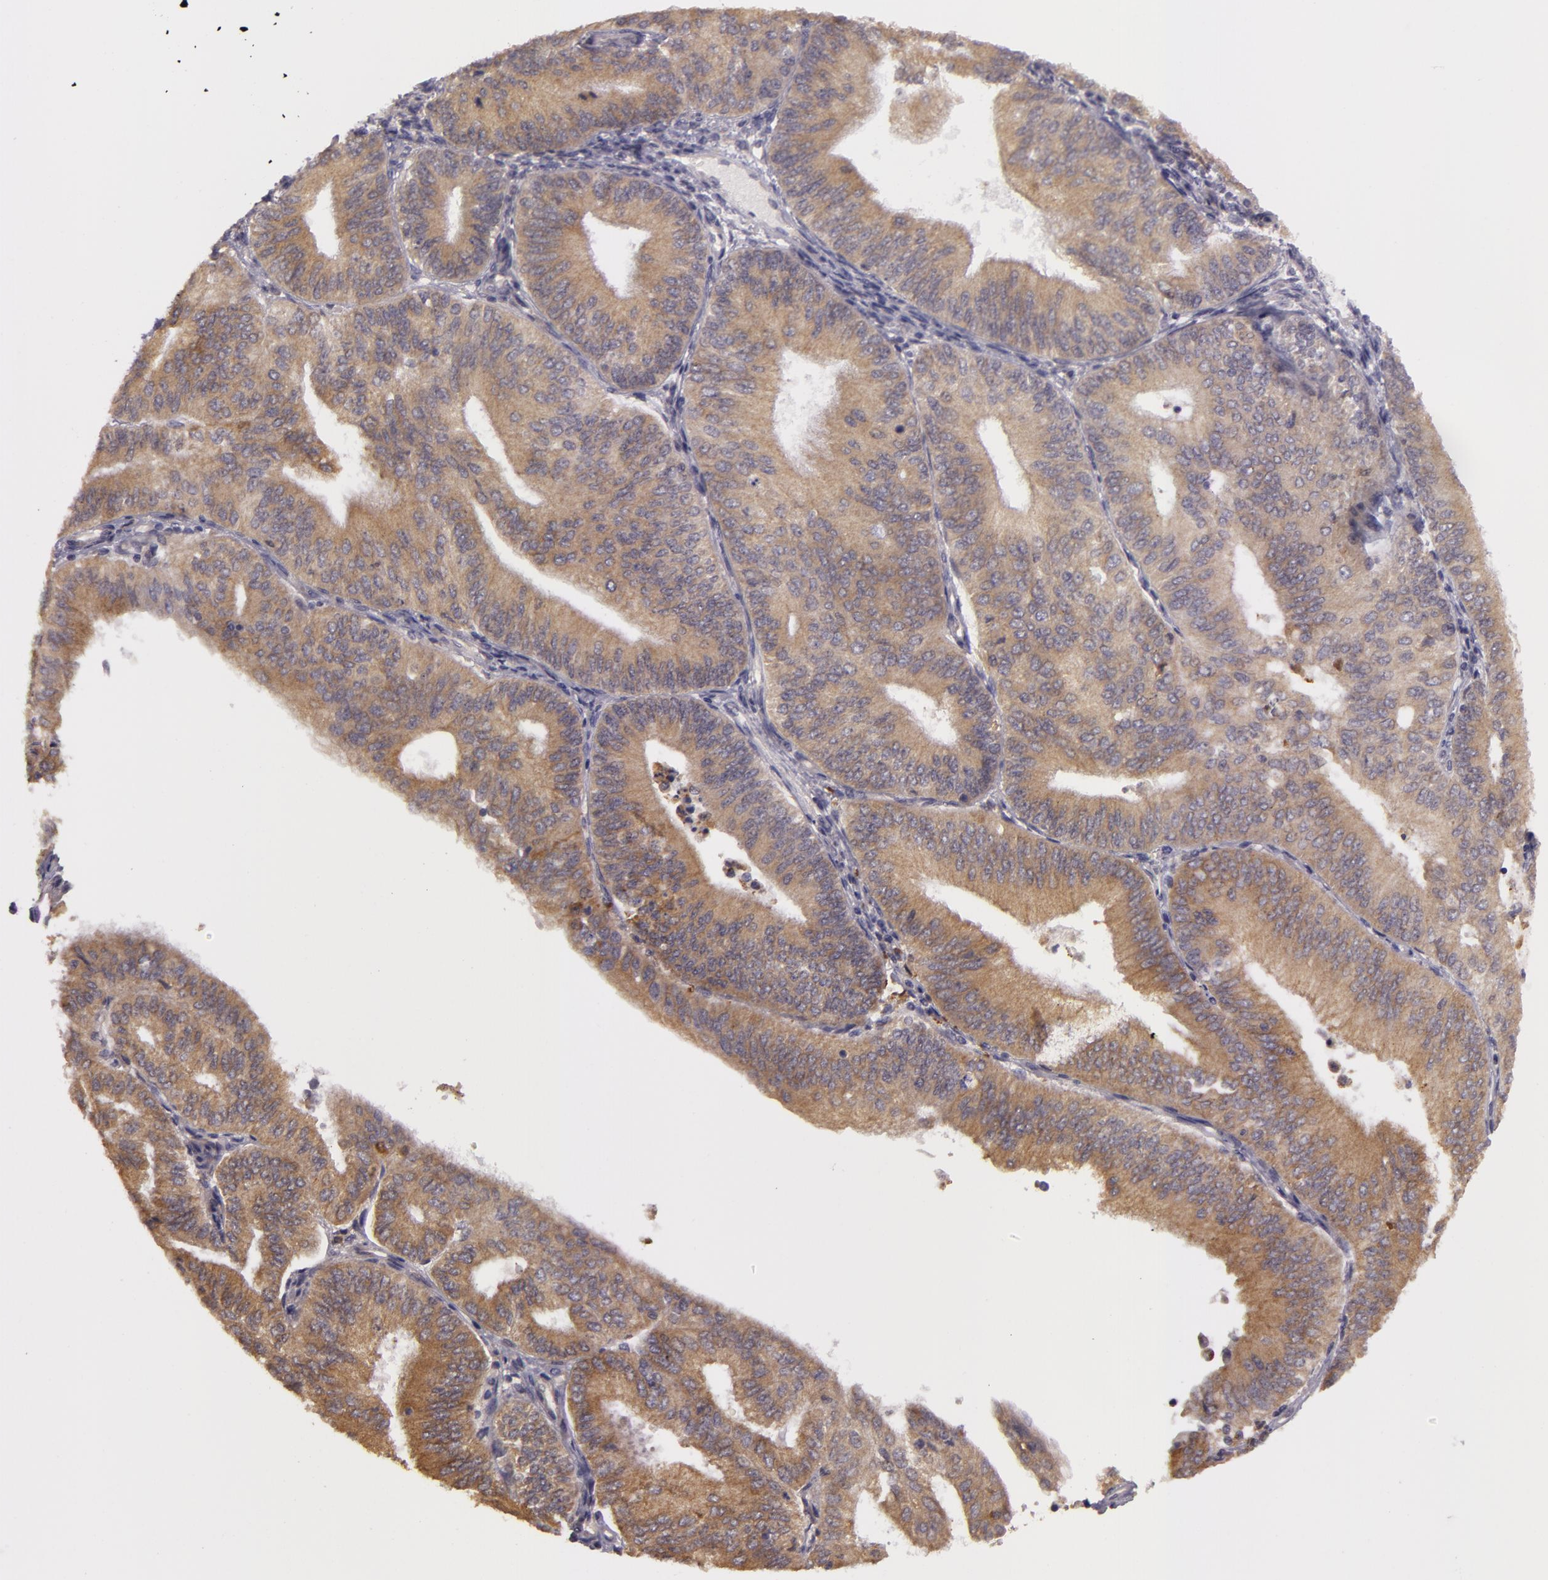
{"staining": {"intensity": "moderate", "quantity": ">75%", "location": "cytoplasmic/membranous"}, "tissue": "endometrial cancer", "cell_type": "Tumor cells", "image_type": "cancer", "snomed": [{"axis": "morphology", "description": "Adenocarcinoma, NOS"}, {"axis": "topography", "description": "Endometrium"}], "caption": "Human endometrial adenocarcinoma stained with a brown dye exhibits moderate cytoplasmic/membranous positive positivity in about >75% of tumor cells.", "gene": "PPP1R3F", "patient": {"sex": "female", "age": 55}}